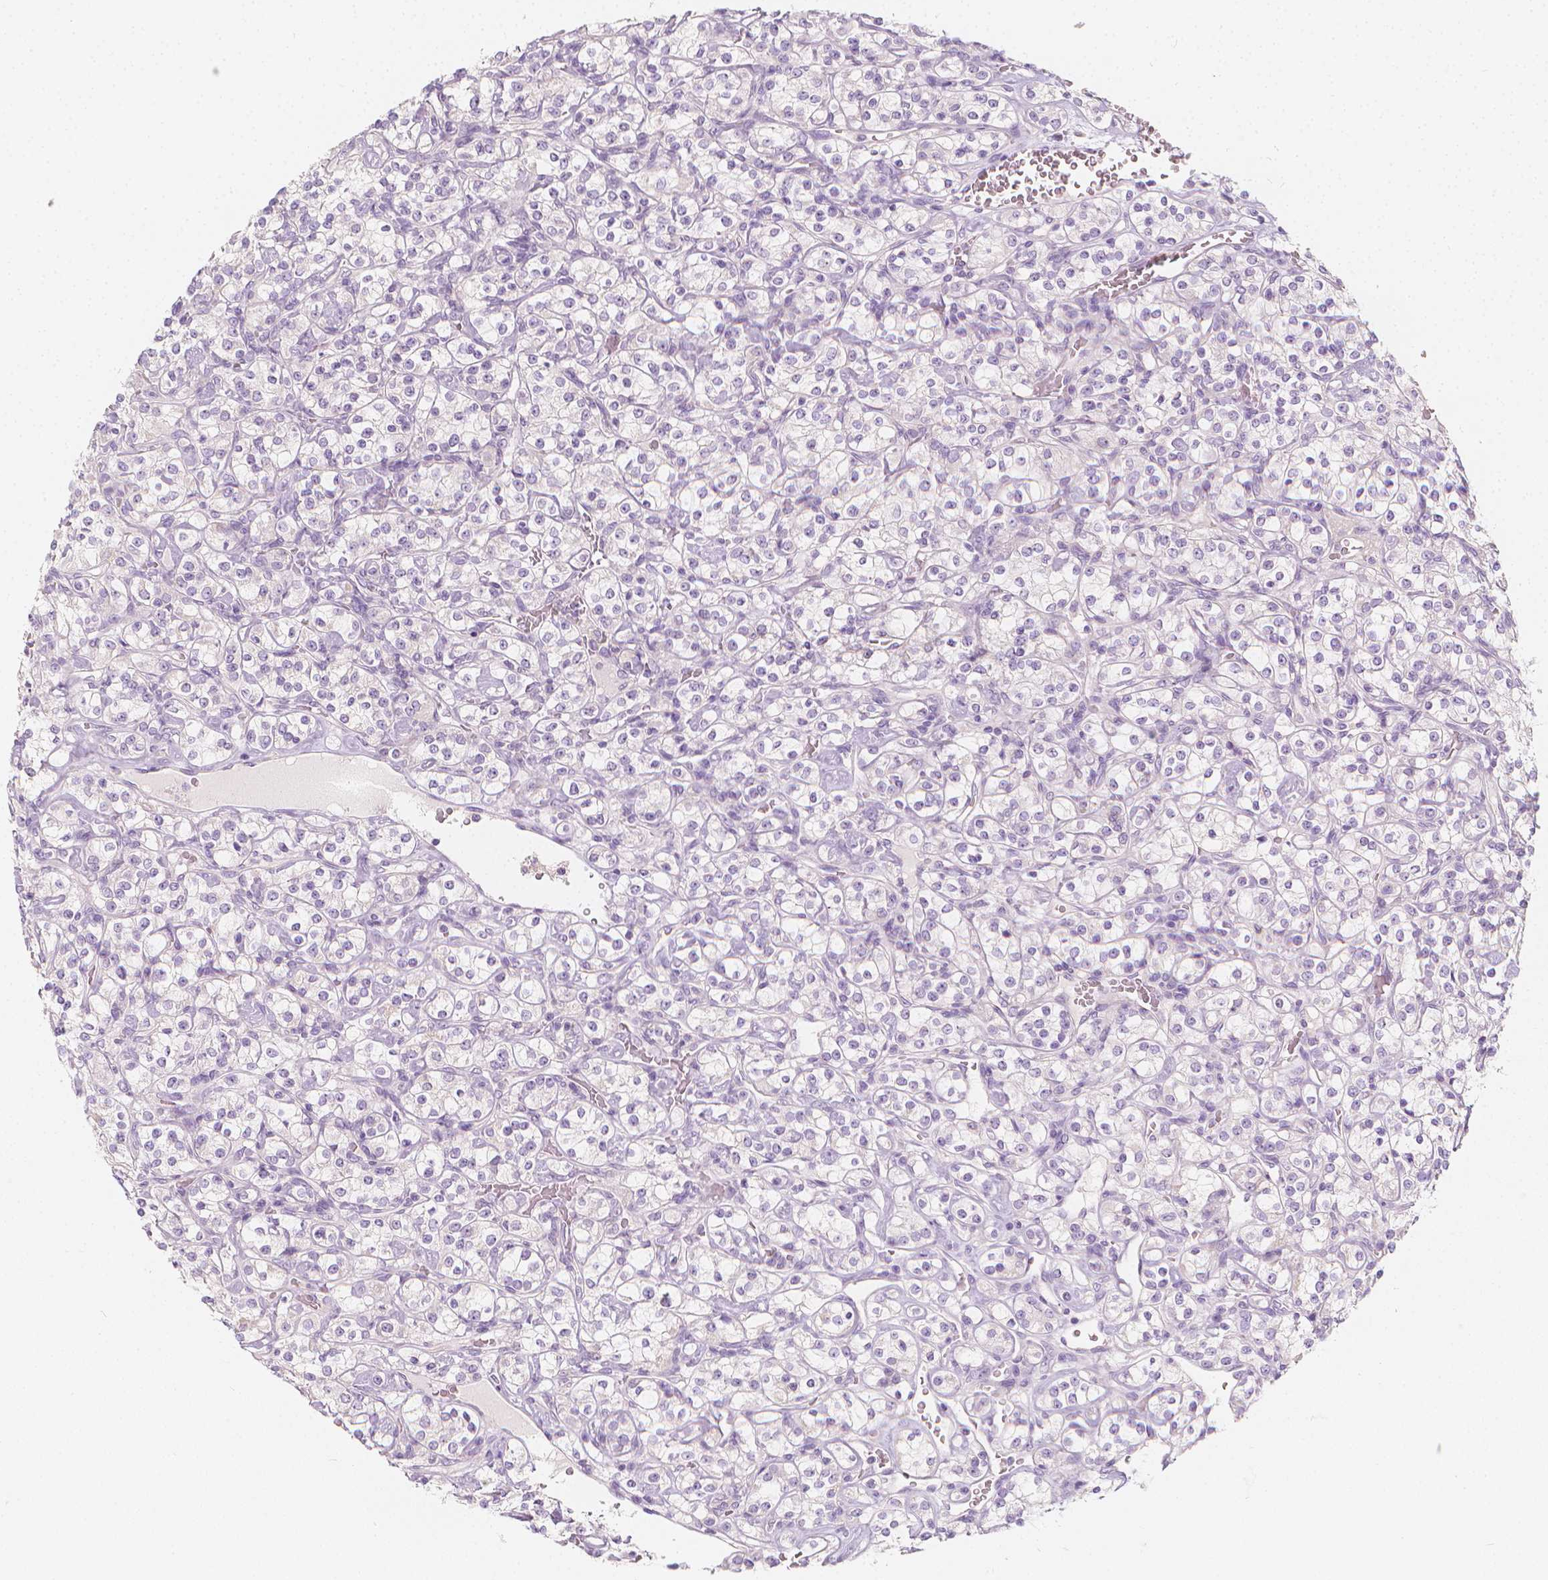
{"staining": {"intensity": "negative", "quantity": "none", "location": "none"}, "tissue": "renal cancer", "cell_type": "Tumor cells", "image_type": "cancer", "snomed": [{"axis": "morphology", "description": "Adenocarcinoma, NOS"}, {"axis": "topography", "description": "Kidney"}], "caption": "IHC image of renal cancer (adenocarcinoma) stained for a protein (brown), which reveals no expression in tumor cells. Brightfield microscopy of immunohistochemistry (IHC) stained with DAB (3,3'-diaminobenzidine) (brown) and hematoxylin (blue), captured at high magnification.", "gene": "RBFOX1", "patient": {"sex": "male", "age": 77}}